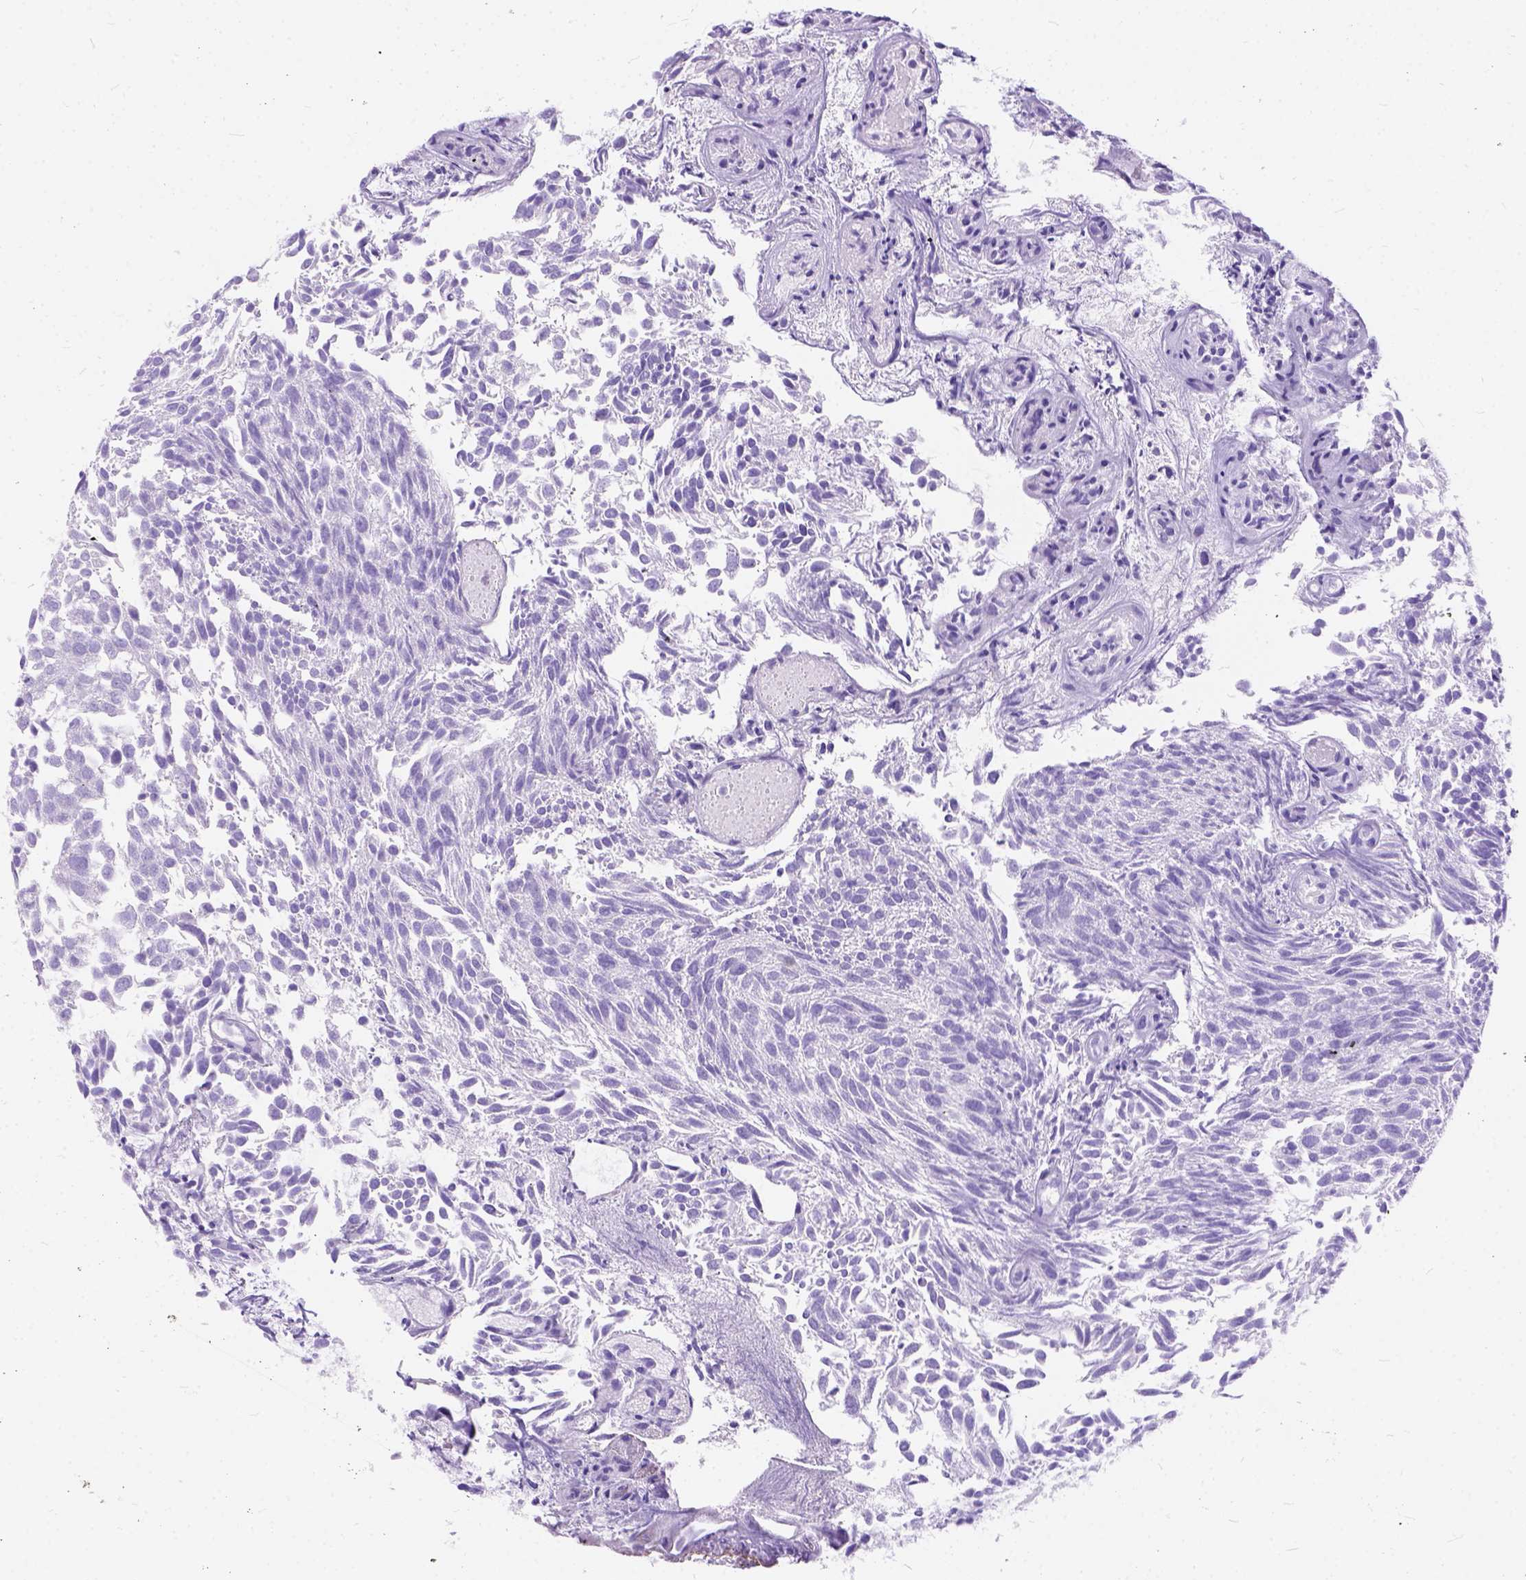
{"staining": {"intensity": "negative", "quantity": "none", "location": "none"}, "tissue": "urothelial cancer", "cell_type": "Tumor cells", "image_type": "cancer", "snomed": [{"axis": "morphology", "description": "Urothelial carcinoma, Low grade"}, {"axis": "topography", "description": "Urinary bladder"}], "caption": "Immunohistochemical staining of human urothelial cancer exhibits no significant positivity in tumor cells.", "gene": "C1QTNF3", "patient": {"sex": "male", "age": 70}}